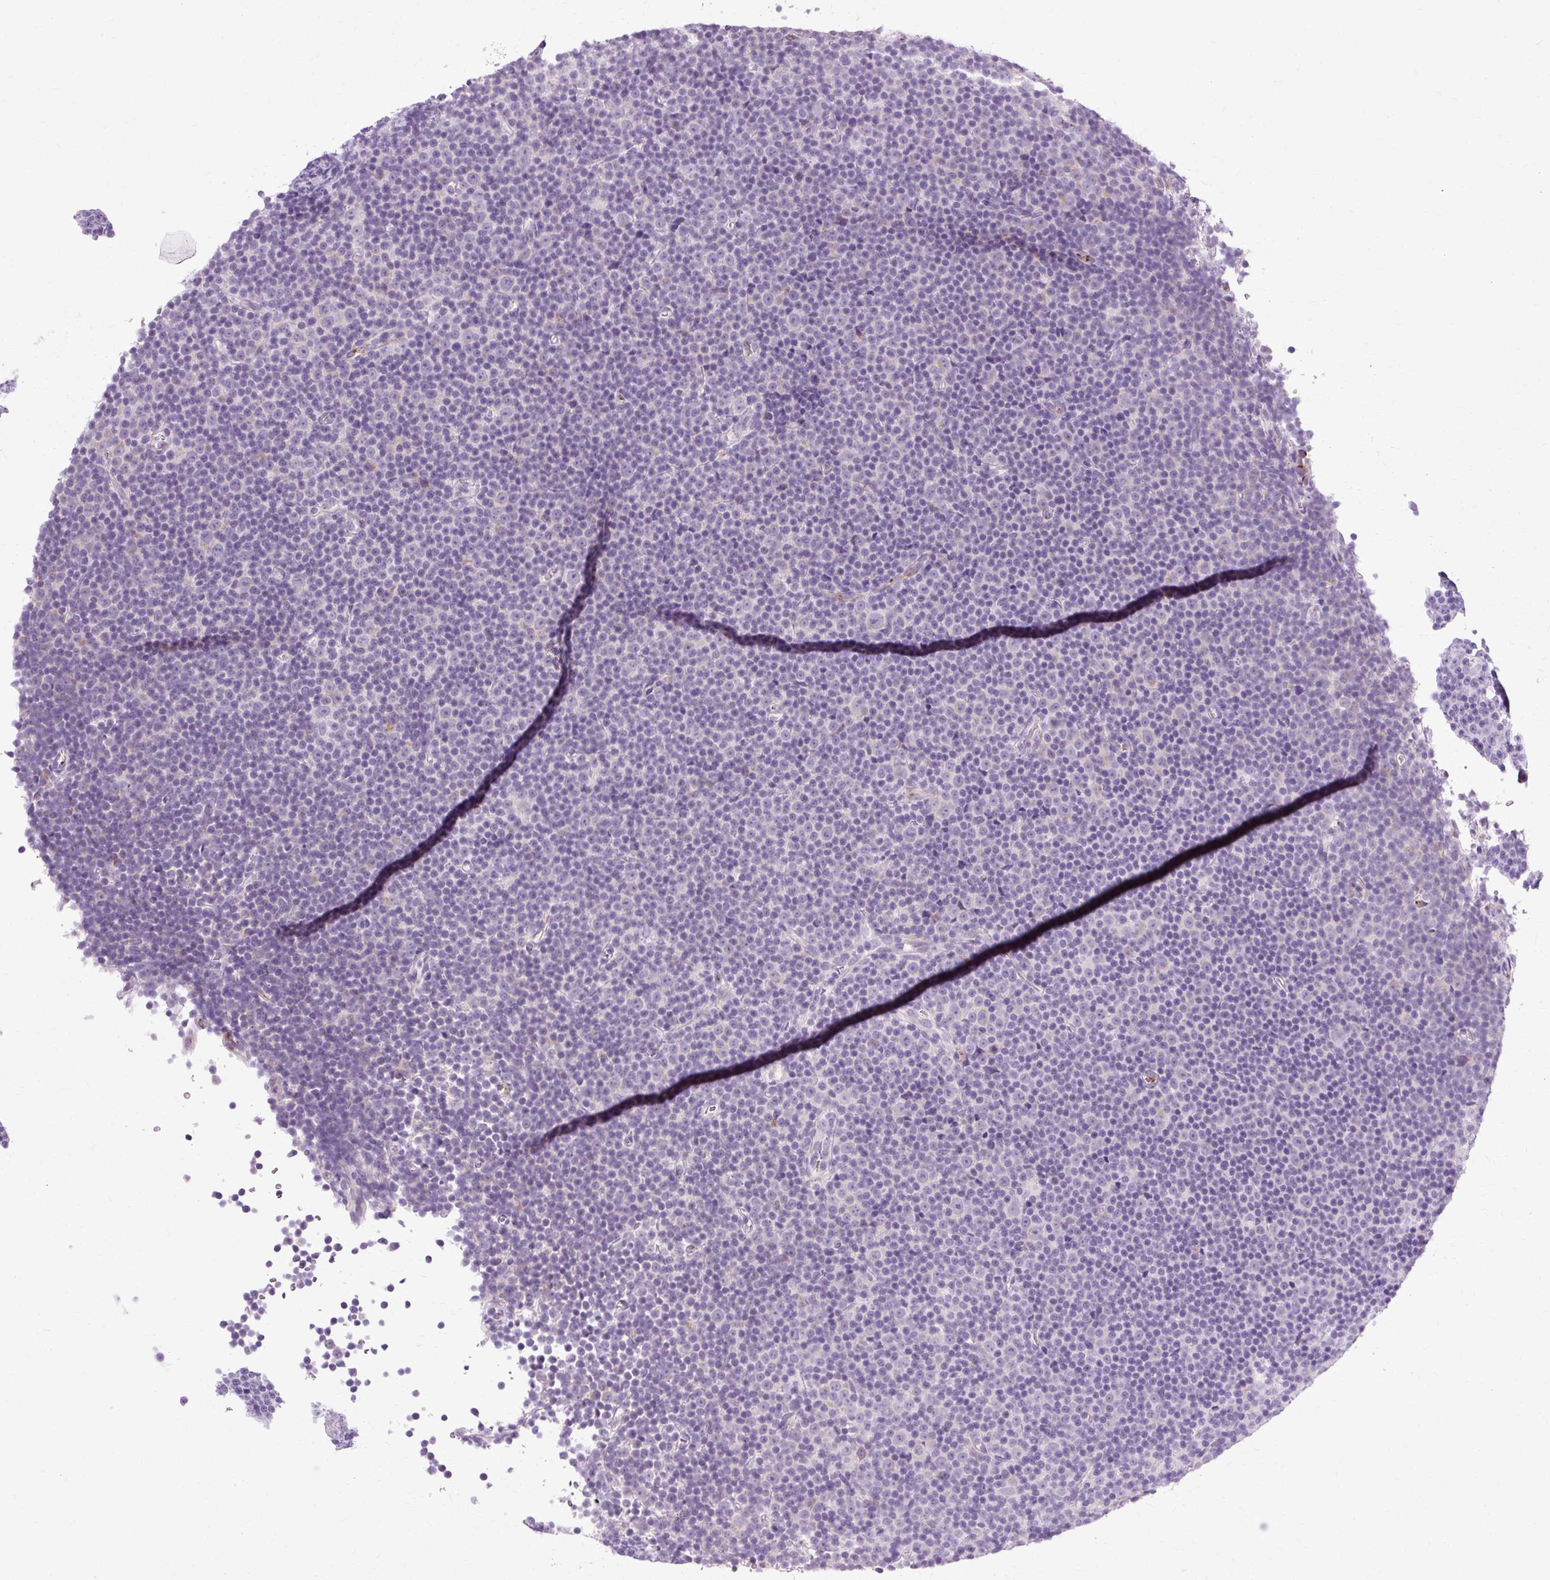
{"staining": {"intensity": "negative", "quantity": "none", "location": "none"}, "tissue": "lymphoma", "cell_type": "Tumor cells", "image_type": "cancer", "snomed": [{"axis": "morphology", "description": "Malignant lymphoma, non-Hodgkin's type, Low grade"}, {"axis": "topography", "description": "Lymph node"}], "caption": "Micrograph shows no significant protein positivity in tumor cells of malignant lymphoma, non-Hodgkin's type (low-grade). The staining is performed using DAB (3,3'-diaminobenzidine) brown chromogen with nuclei counter-stained in using hematoxylin.", "gene": "B3GNT4", "patient": {"sex": "female", "age": 67}}